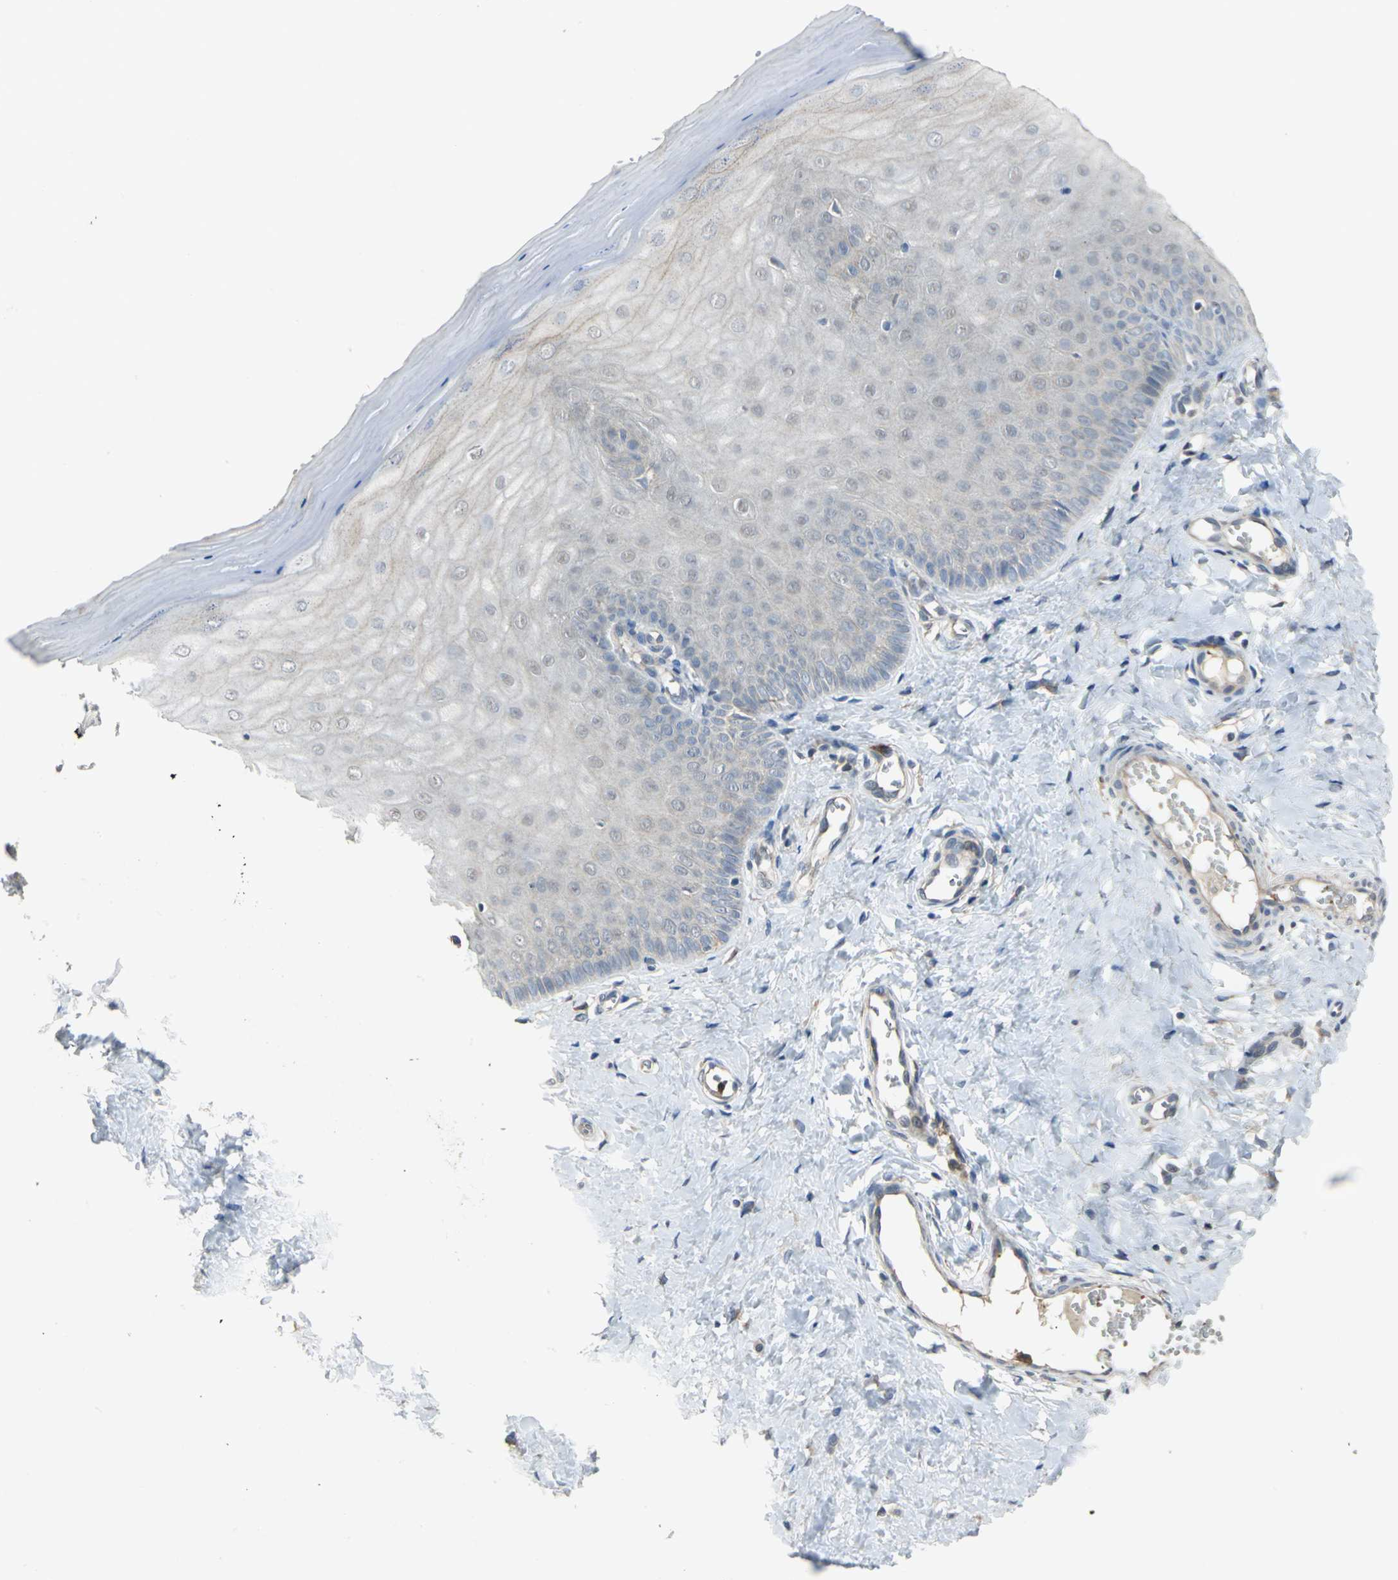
{"staining": {"intensity": "weak", "quantity": "25%-75%", "location": "cytoplasmic/membranous"}, "tissue": "cervix", "cell_type": "Glandular cells", "image_type": "normal", "snomed": [{"axis": "morphology", "description": "Normal tissue, NOS"}, {"axis": "topography", "description": "Cervix"}], "caption": "Weak cytoplasmic/membranous staining for a protein is appreciated in approximately 25%-75% of glandular cells of unremarkable cervix using immunohistochemistry (IHC).", "gene": "SKAP2", "patient": {"sex": "female", "age": 55}}